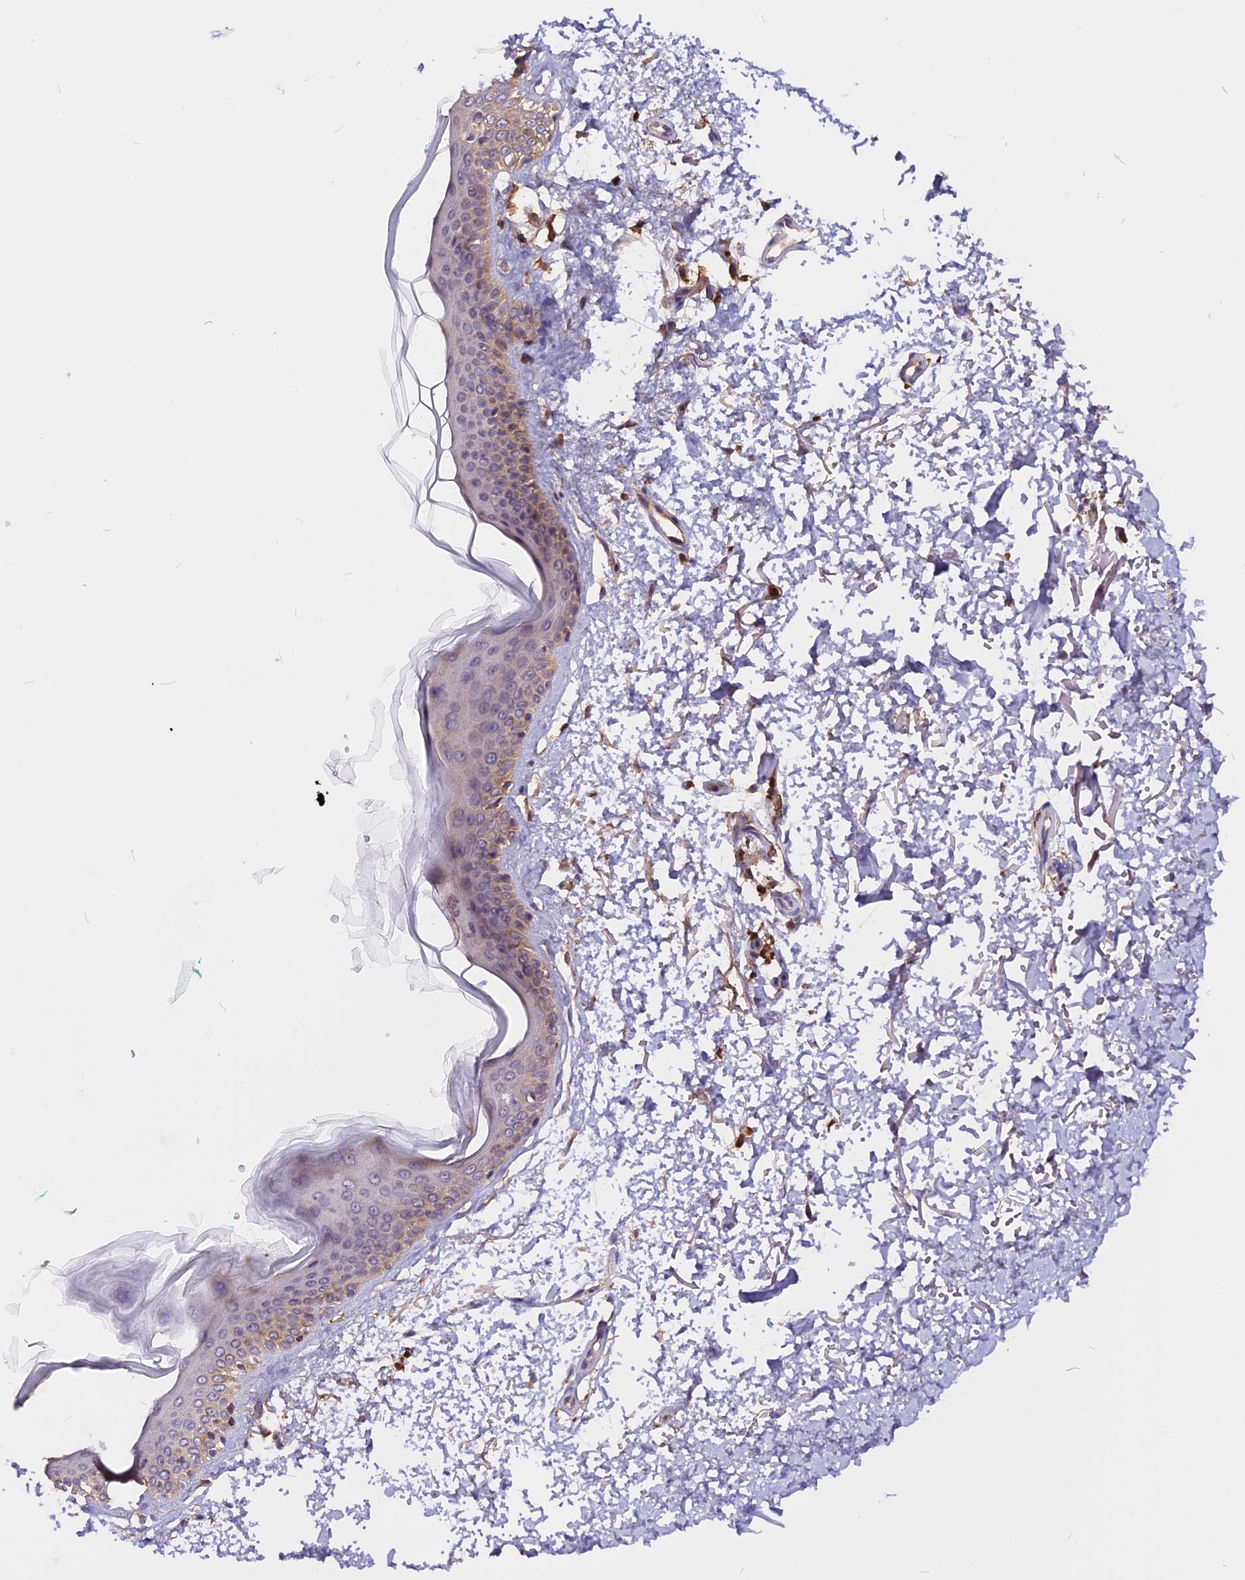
{"staining": {"intensity": "moderate", "quantity": ">75%", "location": "cytoplasmic/membranous"}, "tissue": "skin", "cell_type": "Fibroblasts", "image_type": "normal", "snomed": [{"axis": "morphology", "description": "Normal tissue, NOS"}, {"axis": "topography", "description": "Skin"}], "caption": "An IHC photomicrograph of benign tissue is shown. Protein staining in brown shows moderate cytoplasmic/membranous positivity in skin within fibroblasts. Nuclei are stained in blue.", "gene": "MARK4", "patient": {"sex": "male", "age": 66}}